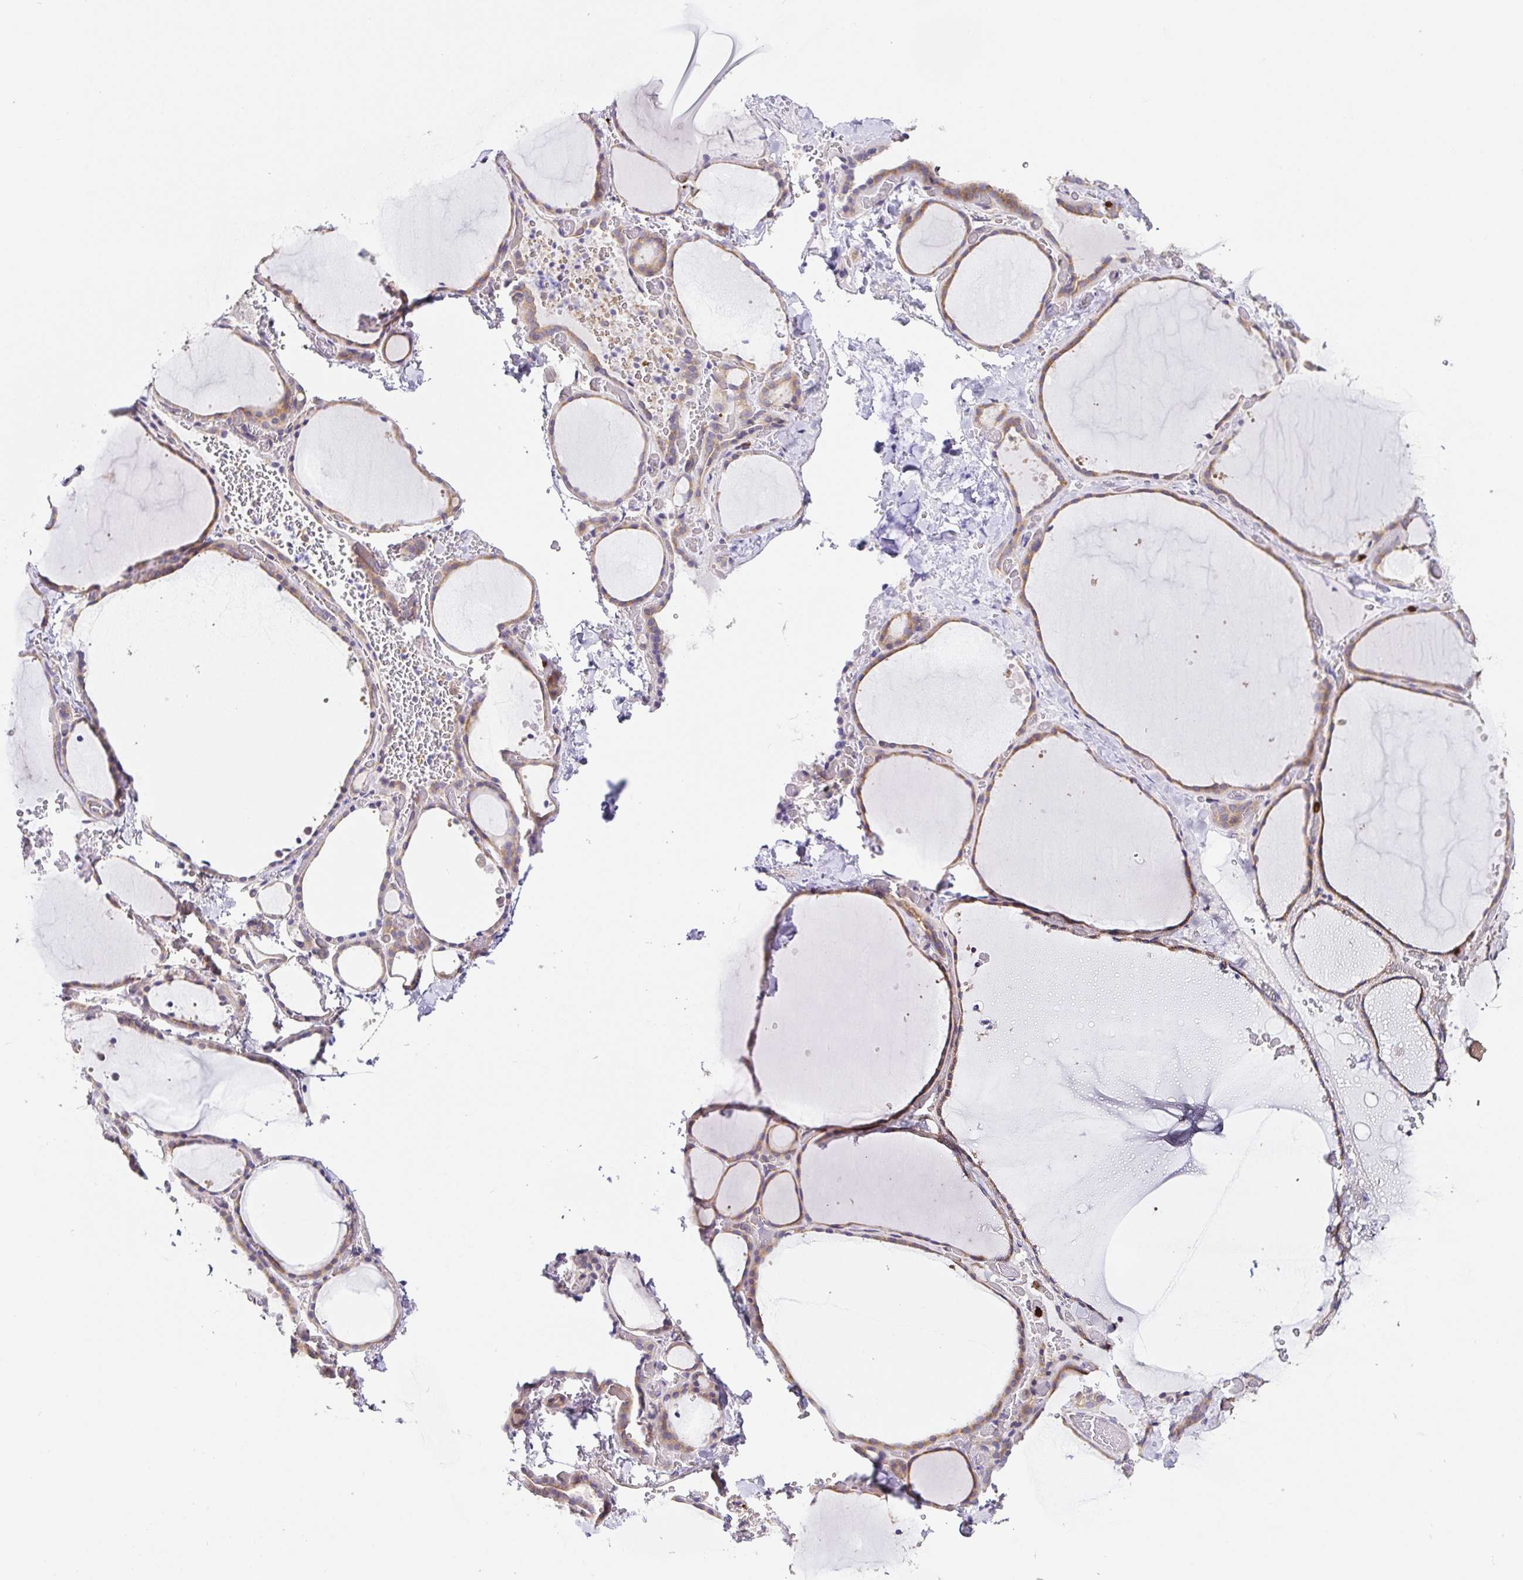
{"staining": {"intensity": "weak", "quantity": ">75%", "location": "cytoplasmic/membranous"}, "tissue": "thyroid gland", "cell_type": "Glandular cells", "image_type": "normal", "snomed": [{"axis": "morphology", "description": "Normal tissue, NOS"}, {"axis": "topography", "description": "Thyroid gland"}], "caption": "Immunohistochemical staining of unremarkable human thyroid gland exhibits low levels of weak cytoplasmic/membranous expression in about >75% of glandular cells.", "gene": "PDPK1", "patient": {"sex": "female", "age": 36}}